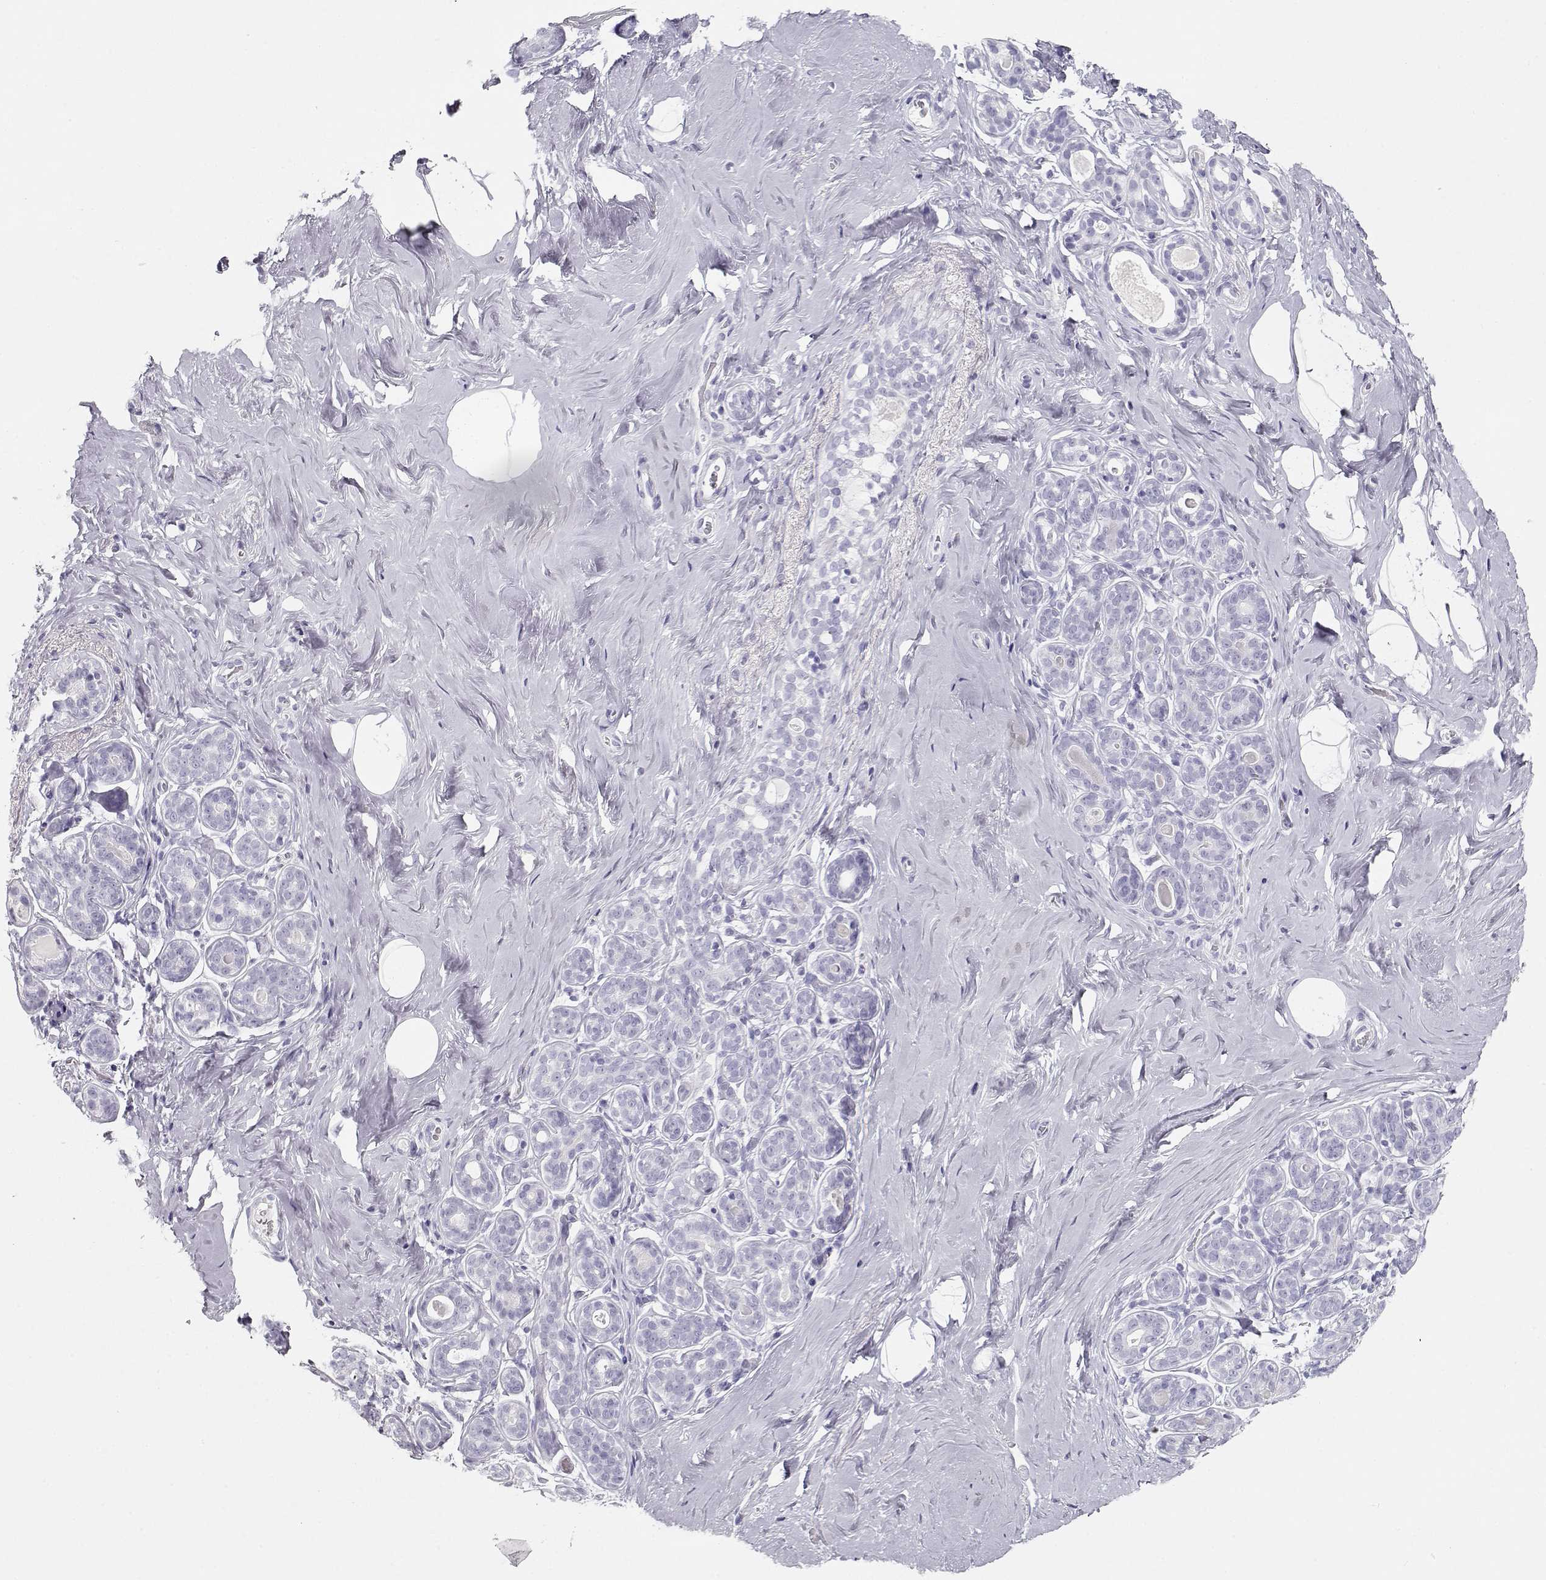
{"staining": {"intensity": "negative", "quantity": "none", "location": "none"}, "tissue": "breast", "cell_type": "Adipocytes", "image_type": "normal", "snomed": [{"axis": "morphology", "description": "Normal tissue, NOS"}, {"axis": "topography", "description": "Skin"}, {"axis": "topography", "description": "Breast"}], "caption": "An IHC micrograph of benign breast is shown. There is no staining in adipocytes of breast.", "gene": "TKTL1", "patient": {"sex": "female", "age": 43}}